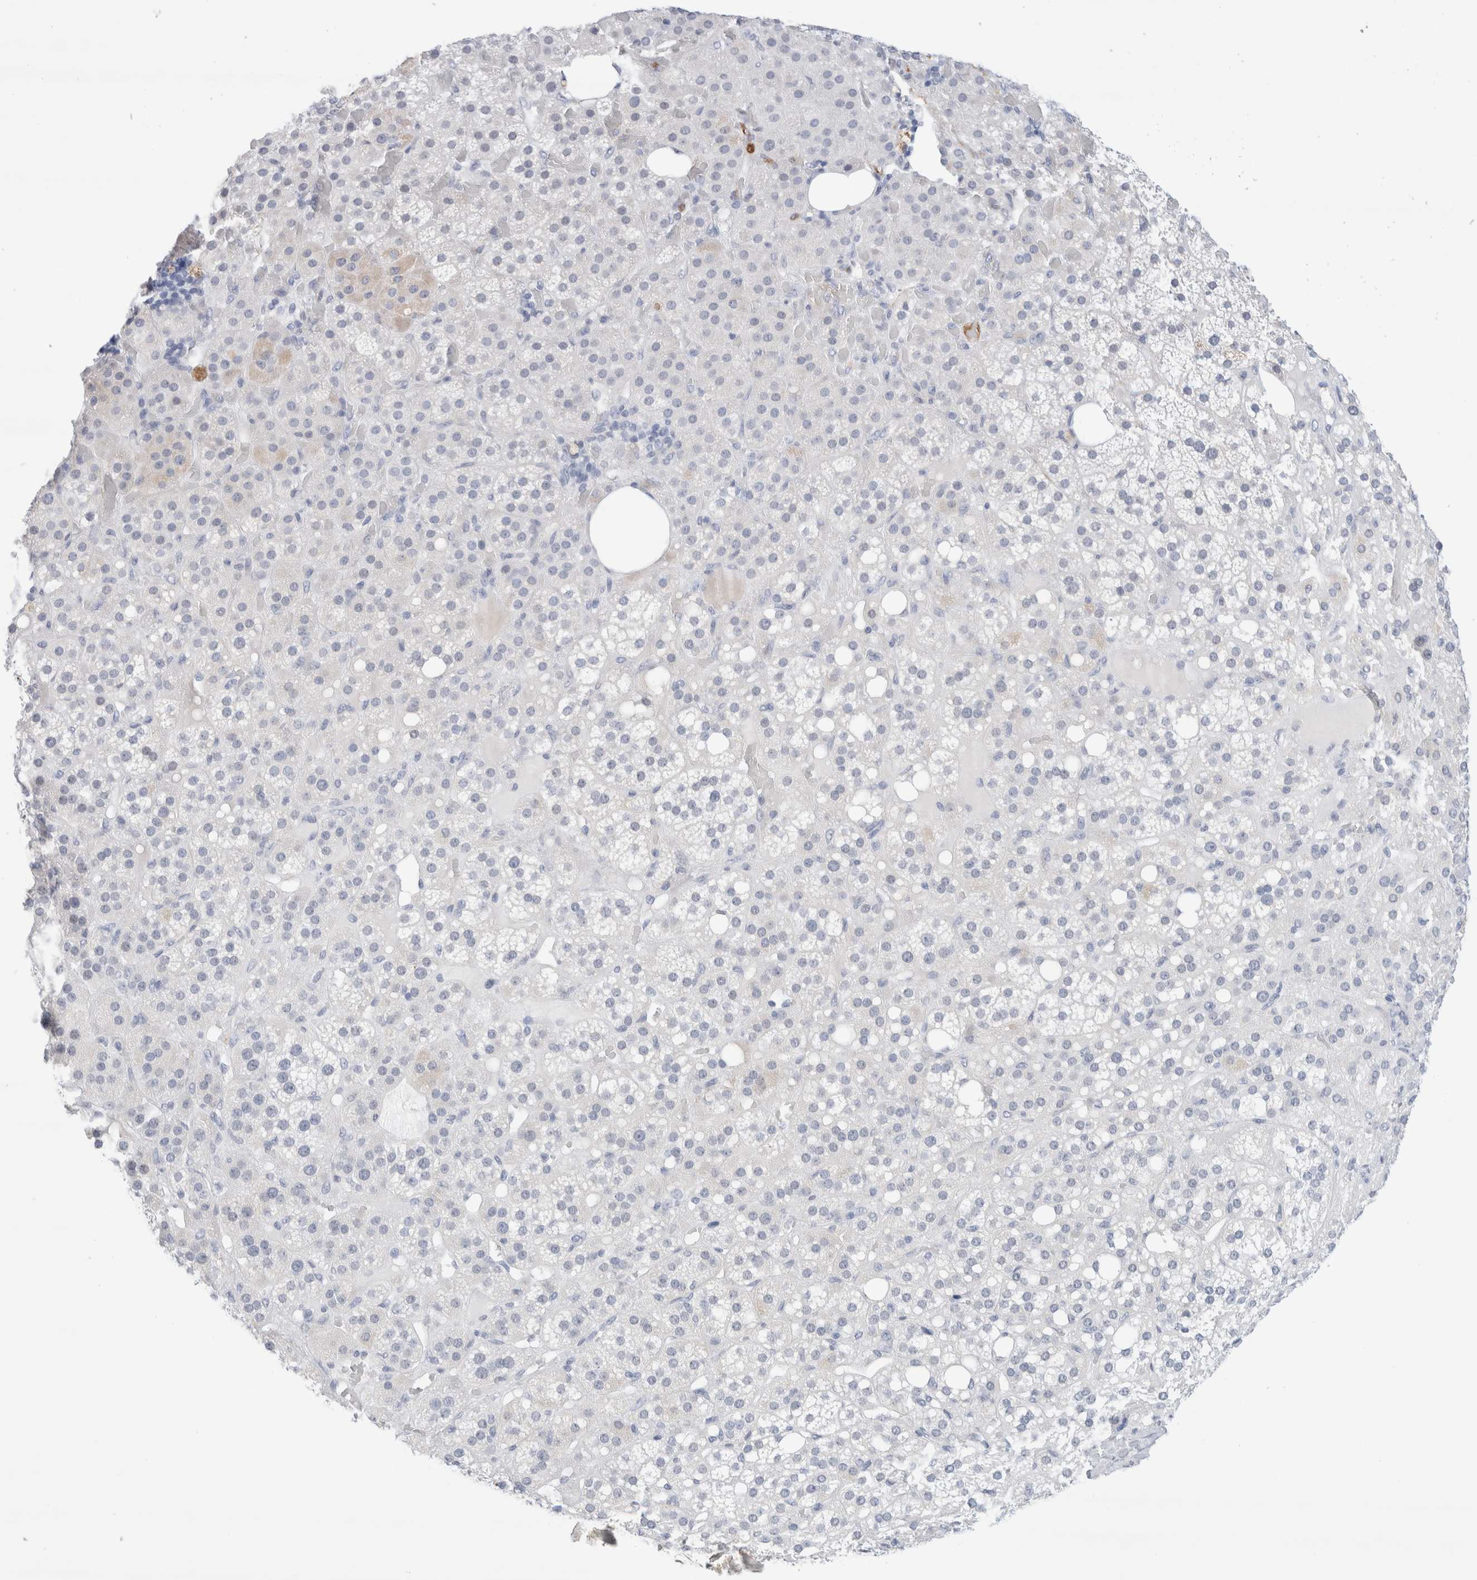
{"staining": {"intensity": "weak", "quantity": "<25%", "location": "cytoplasmic/membranous"}, "tissue": "adrenal gland", "cell_type": "Glandular cells", "image_type": "normal", "snomed": [{"axis": "morphology", "description": "Normal tissue, NOS"}, {"axis": "topography", "description": "Adrenal gland"}], "caption": "This is a photomicrograph of IHC staining of unremarkable adrenal gland, which shows no staining in glandular cells. (Immunohistochemistry (ihc), brightfield microscopy, high magnification).", "gene": "SLC22A12", "patient": {"sex": "female", "age": 59}}